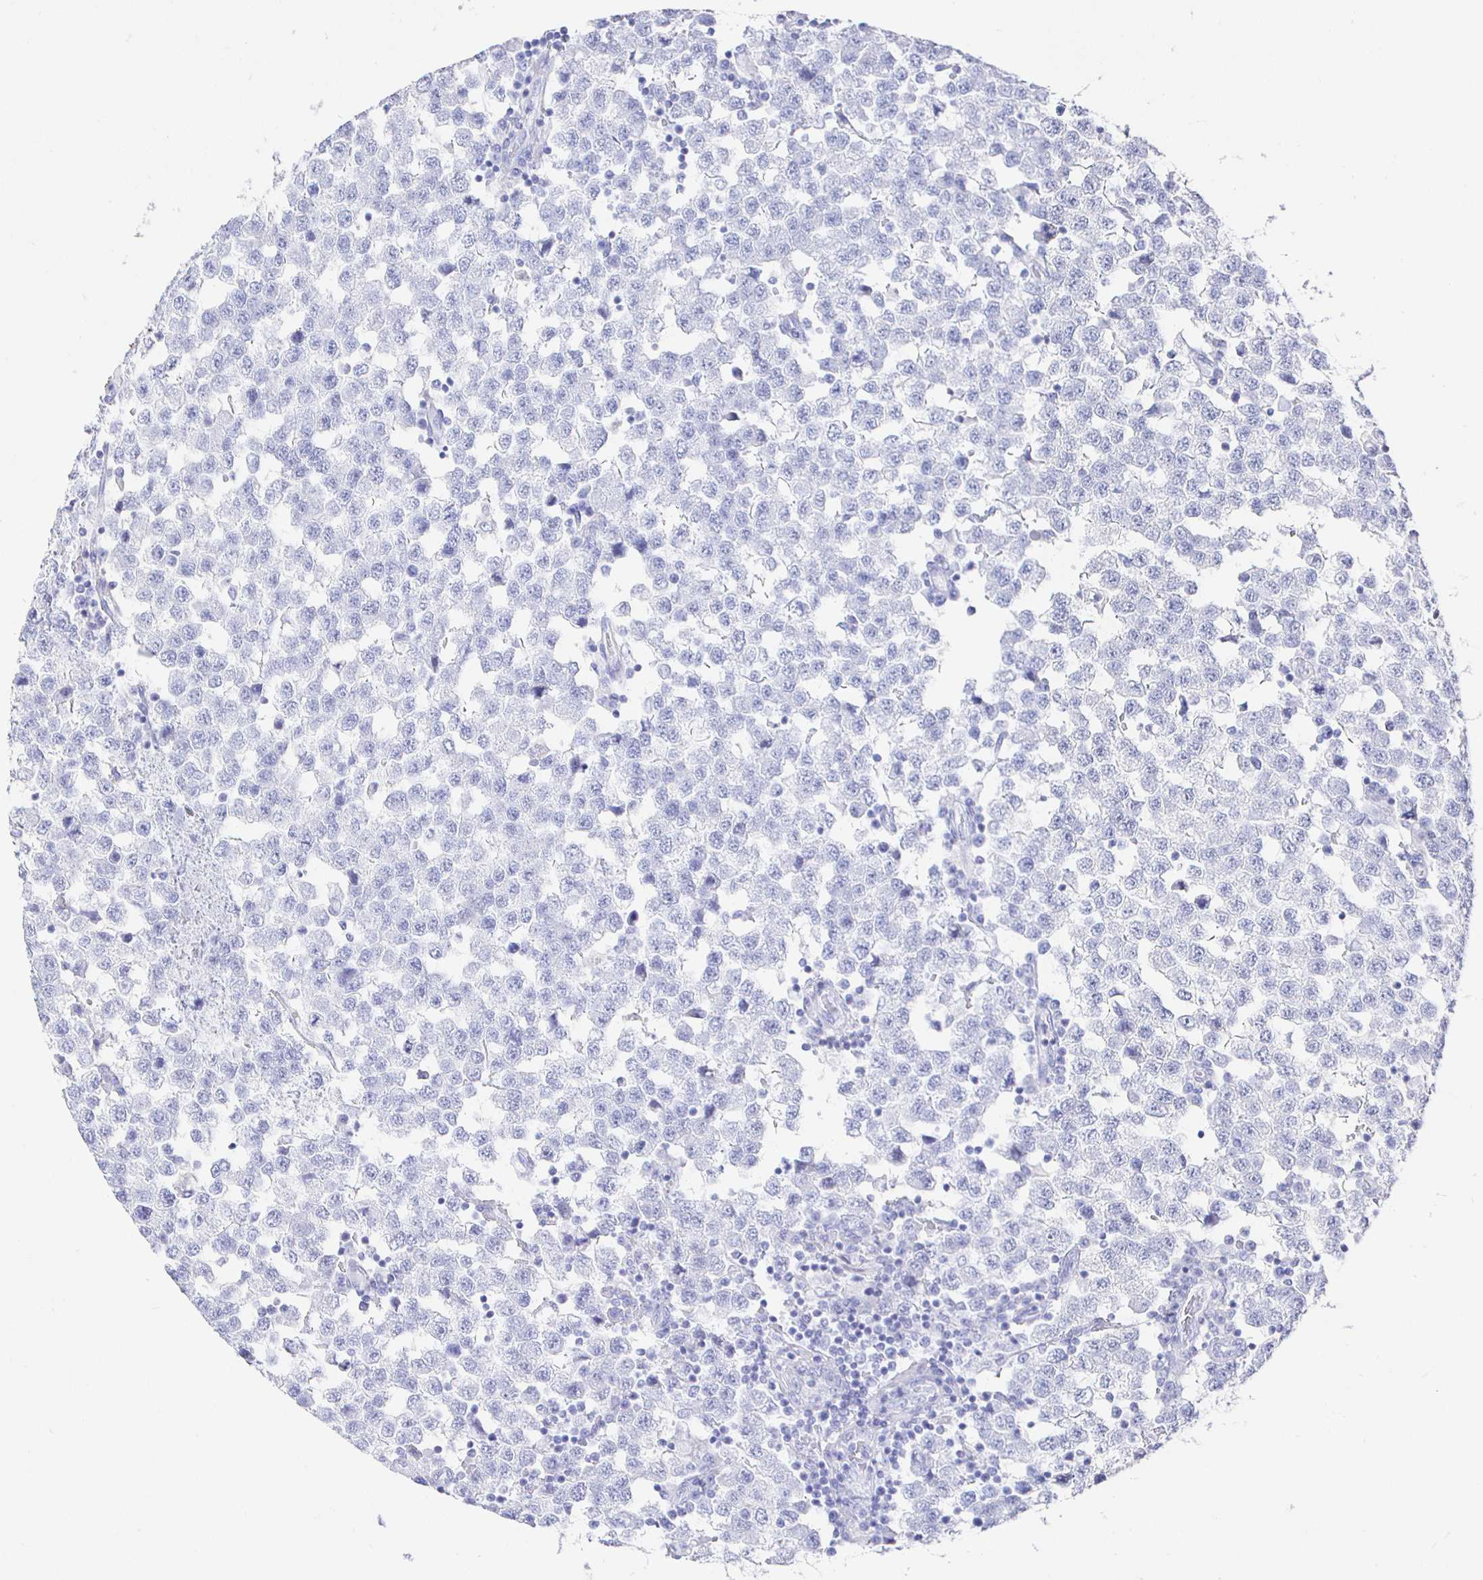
{"staining": {"intensity": "negative", "quantity": "none", "location": "none"}, "tissue": "testis cancer", "cell_type": "Tumor cells", "image_type": "cancer", "snomed": [{"axis": "morphology", "description": "Seminoma, NOS"}, {"axis": "topography", "description": "Testis"}], "caption": "A photomicrograph of testis cancer stained for a protein displays no brown staining in tumor cells. (DAB (3,3'-diaminobenzidine) immunohistochemistry (IHC) with hematoxylin counter stain).", "gene": "CLCA1", "patient": {"sex": "male", "age": 34}}